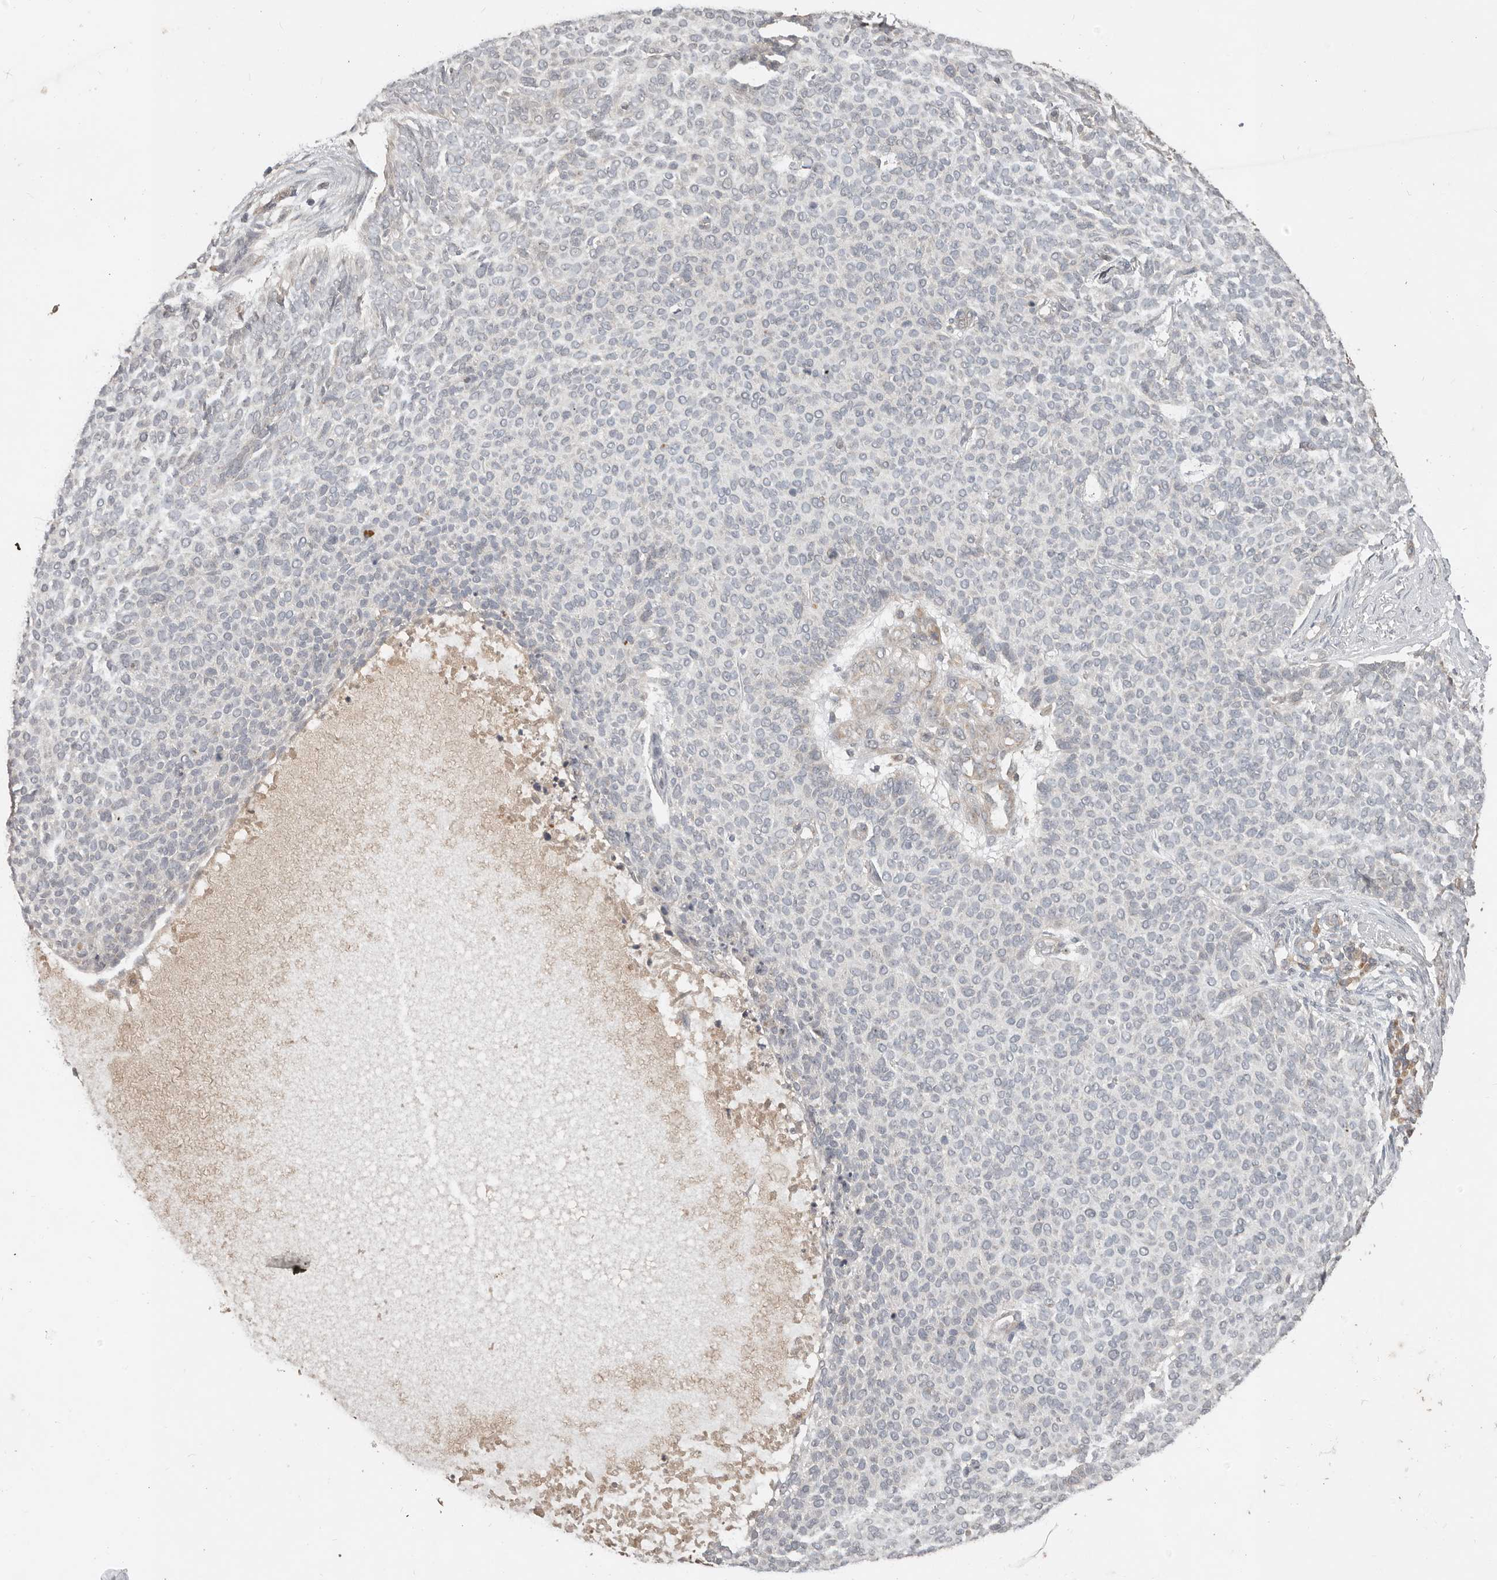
{"staining": {"intensity": "negative", "quantity": "none", "location": "none"}, "tissue": "skin cancer", "cell_type": "Tumor cells", "image_type": "cancer", "snomed": [{"axis": "morphology", "description": "Normal tissue, NOS"}, {"axis": "morphology", "description": "Basal cell carcinoma"}, {"axis": "topography", "description": "Skin"}], "caption": "Skin cancer was stained to show a protein in brown. There is no significant positivity in tumor cells.", "gene": "MTFR2", "patient": {"sex": "male", "age": 50}}